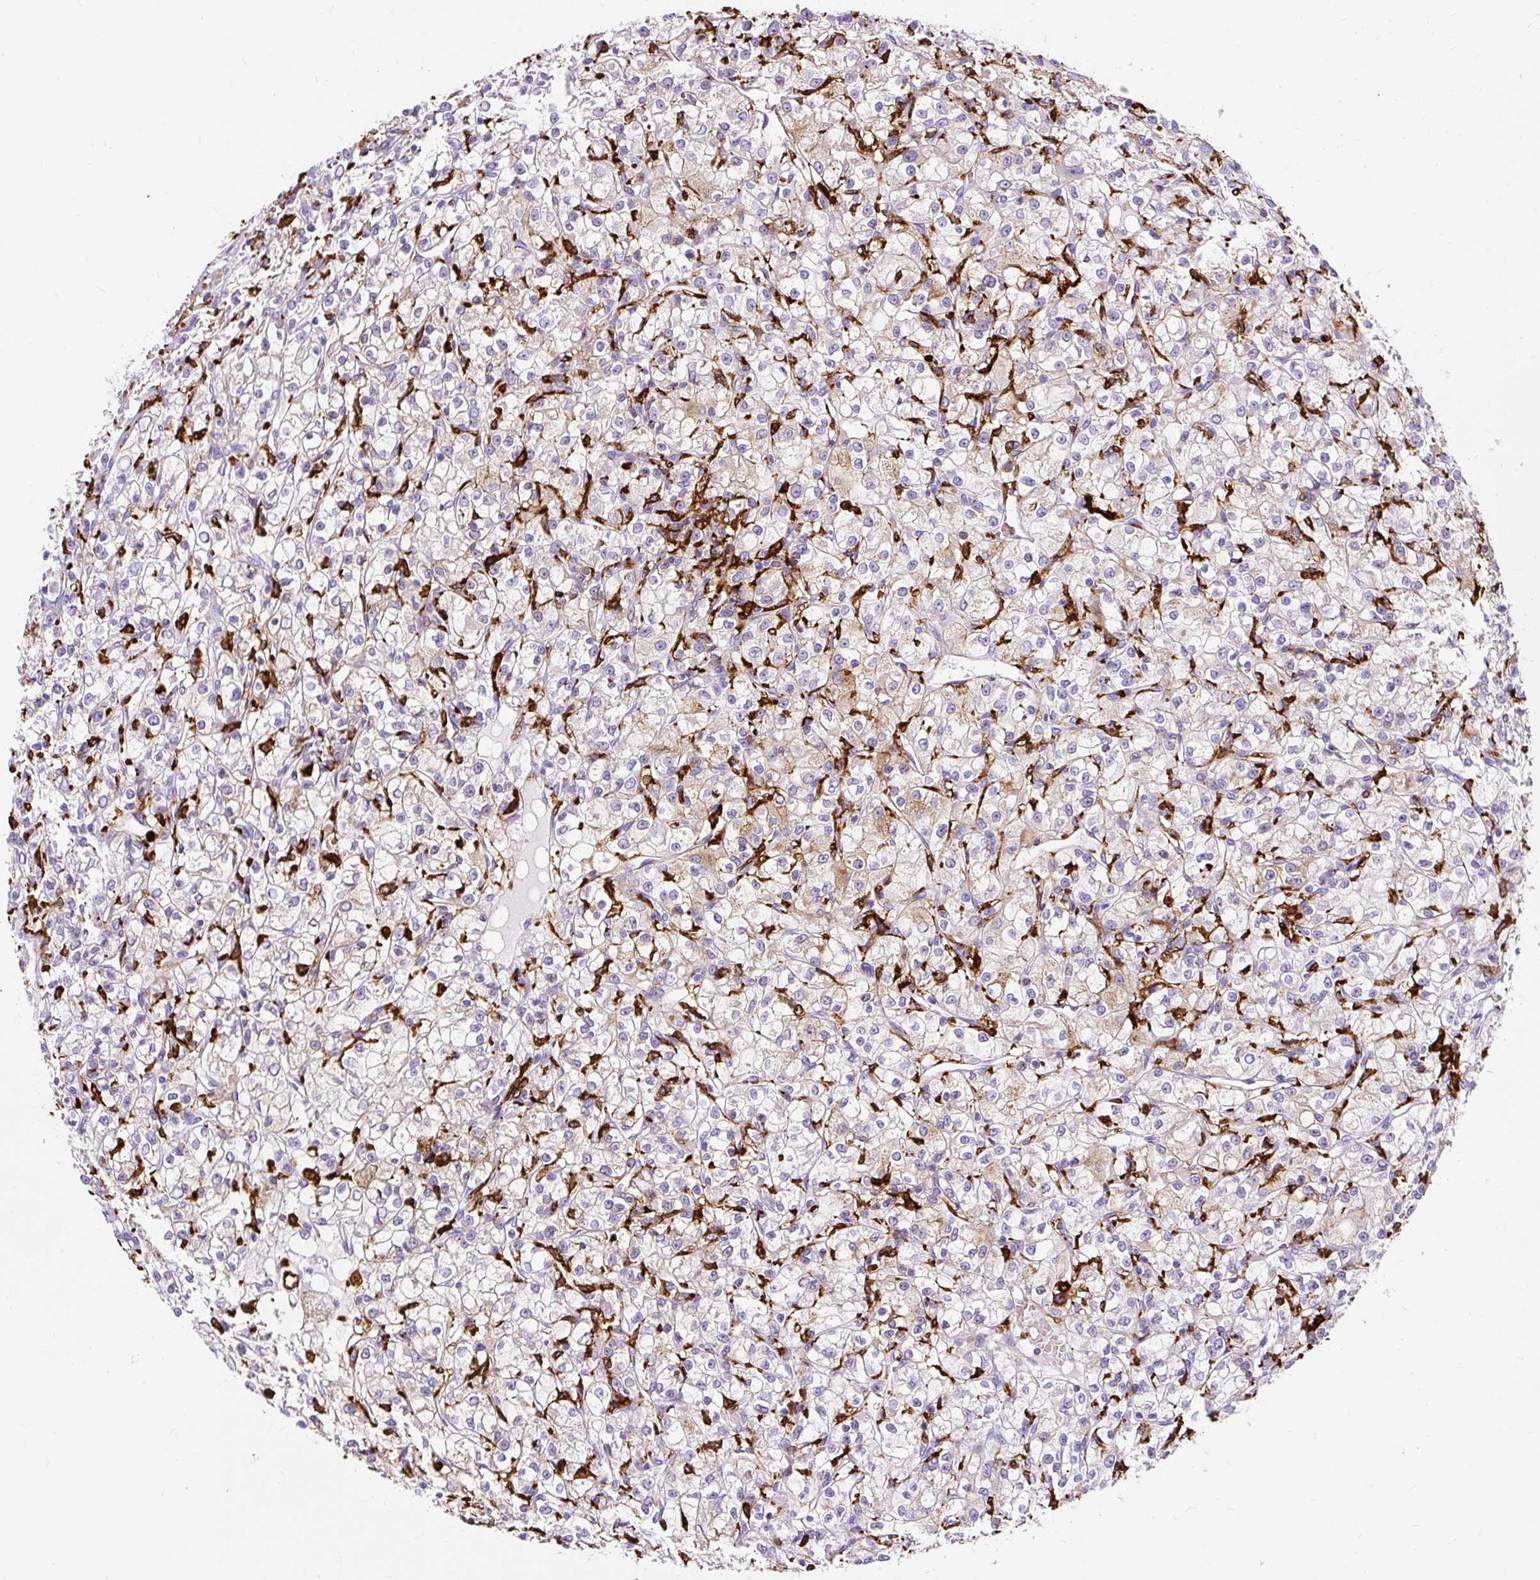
{"staining": {"intensity": "weak", "quantity": "25%-75%", "location": "cytoplasmic/membranous"}, "tissue": "renal cancer", "cell_type": "Tumor cells", "image_type": "cancer", "snomed": [{"axis": "morphology", "description": "Adenocarcinoma, NOS"}, {"axis": "topography", "description": "Kidney"}], "caption": "The photomicrograph demonstrates immunohistochemical staining of renal adenocarcinoma. There is weak cytoplasmic/membranous staining is seen in about 25%-75% of tumor cells. (Brightfield microscopy of DAB IHC at high magnification).", "gene": "HLA-DRA", "patient": {"sex": "female", "age": 59}}